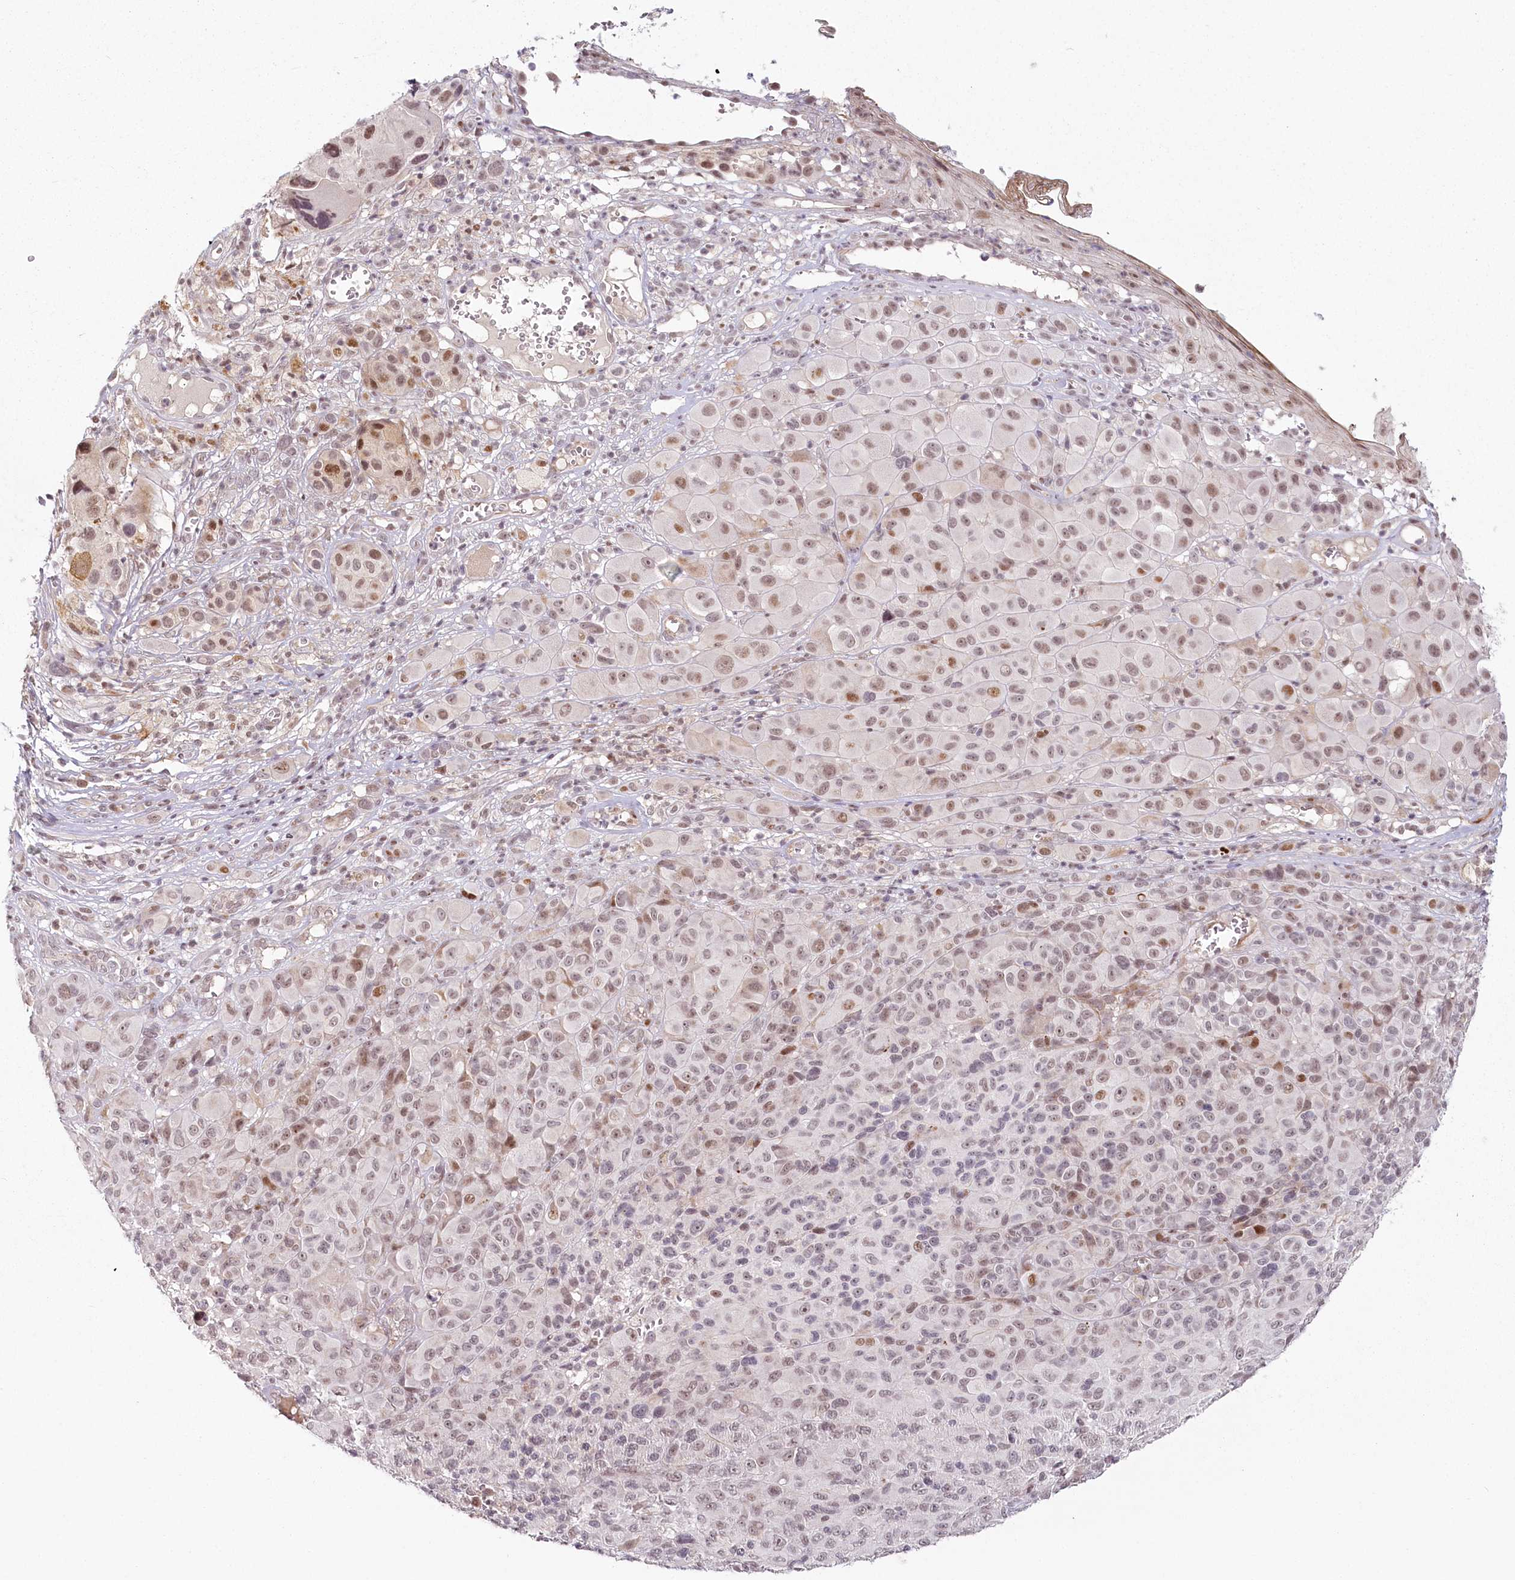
{"staining": {"intensity": "moderate", "quantity": "25%-75%", "location": "nuclear"}, "tissue": "melanoma", "cell_type": "Tumor cells", "image_type": "cancer", "snomed": [{"axis": "morphology", "description": "Malignant melanoma, NOS"}, {"axis": "topography", "description": "Skin of trunk"}], "caption": "High-power microscopy captured an immunohistochemistry (IHC) histopathology image of melanoma, revealing moderate nuclear staining in approximately 25%-75% of tumor cells. Immunohistochemistry (ihc) stains the protein of interest in brown and the nuclei are stained blue.", "gene": "FAM204A", "patient": {"sex": "male", "age": 71}}